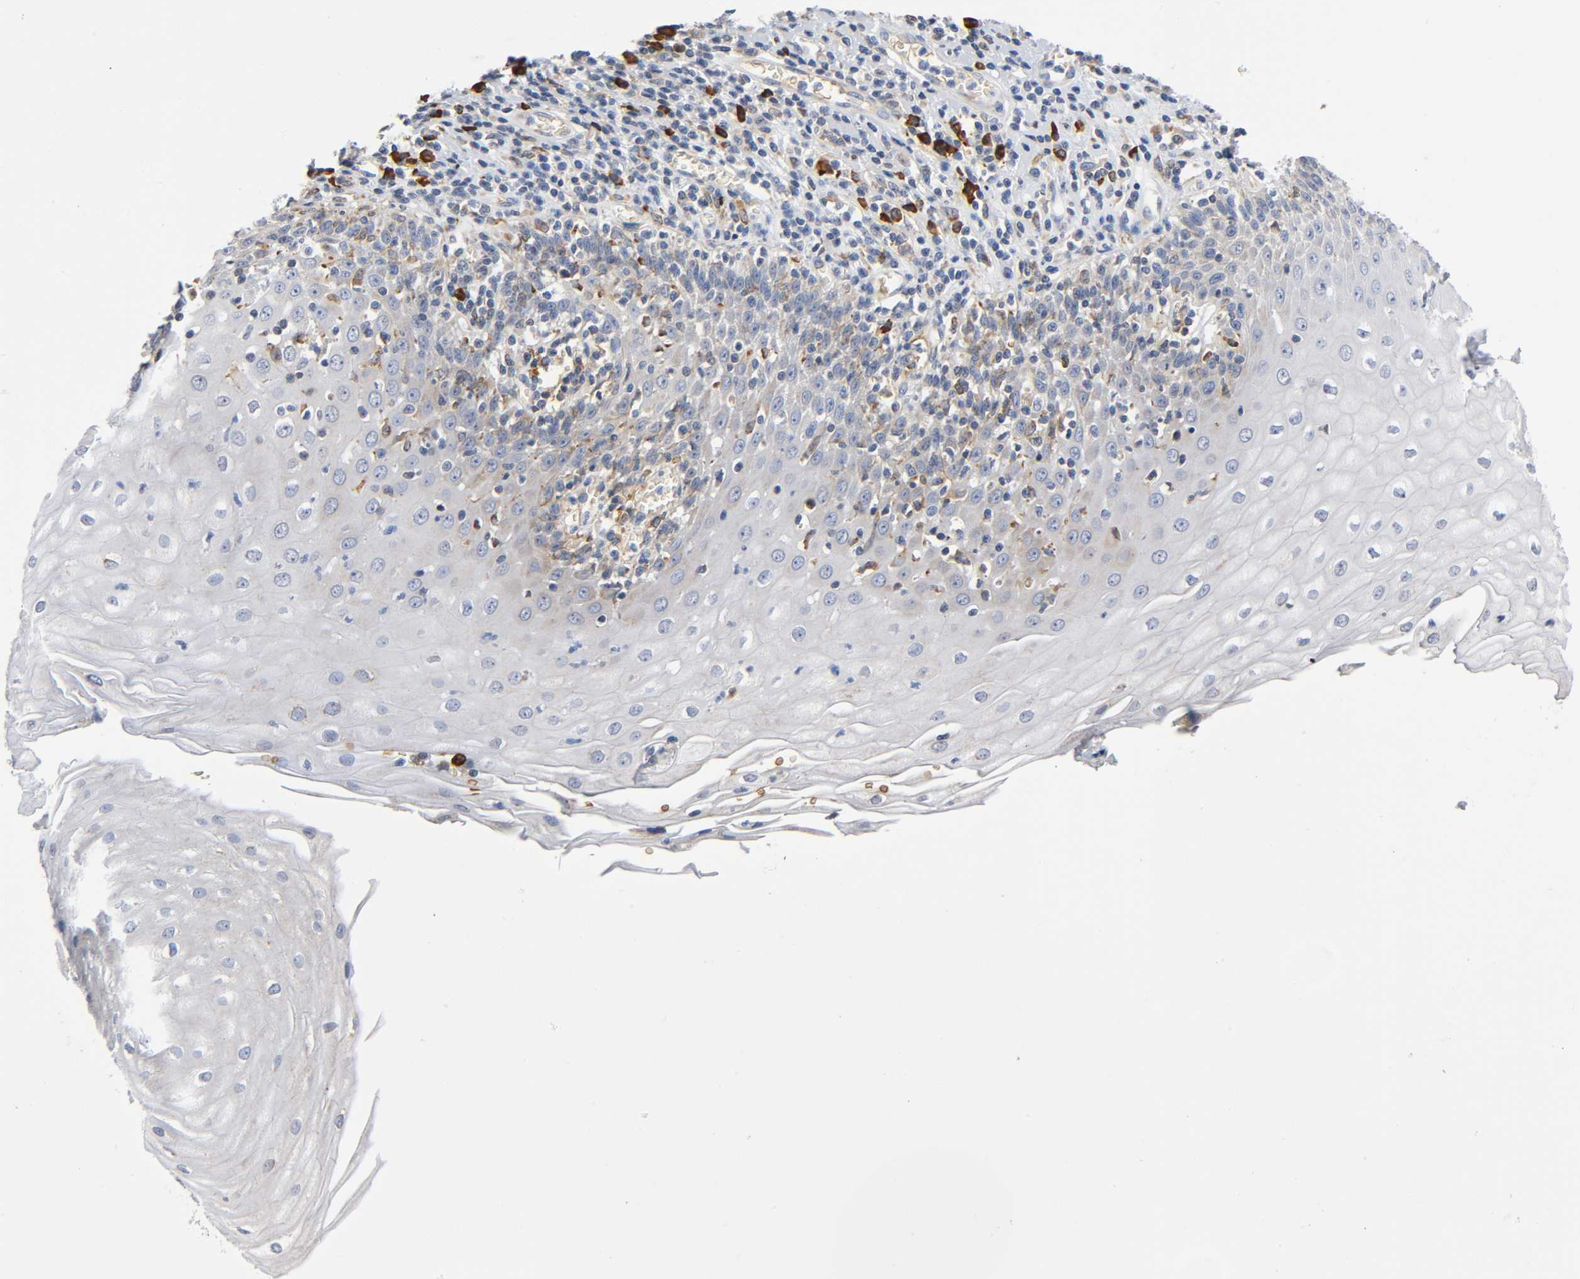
{"staining": {"intensity": "moderate", "quantity": "25%-75%", "location": "cytoplasmic/membranous"}, "tissue": "esophagus", "cell_type": "Squamous epithelial cells", "image_type": "normal", "snomed": [{"axis": "morphology", "description": "Normal tissue, NOS"}, {"axis": "morphology", "description": "Squamous cell carcinoma, NOS"}, {"axis": "topography", "description": "Esophagus"}], "caption": "Moderate cytoplasmic/membranous protein positivity is identified in about 25%-75% of squamous epithelial cells in esophagus.", "gene": "UCKL1", "patient": {"sex": "male", "age": 65}}